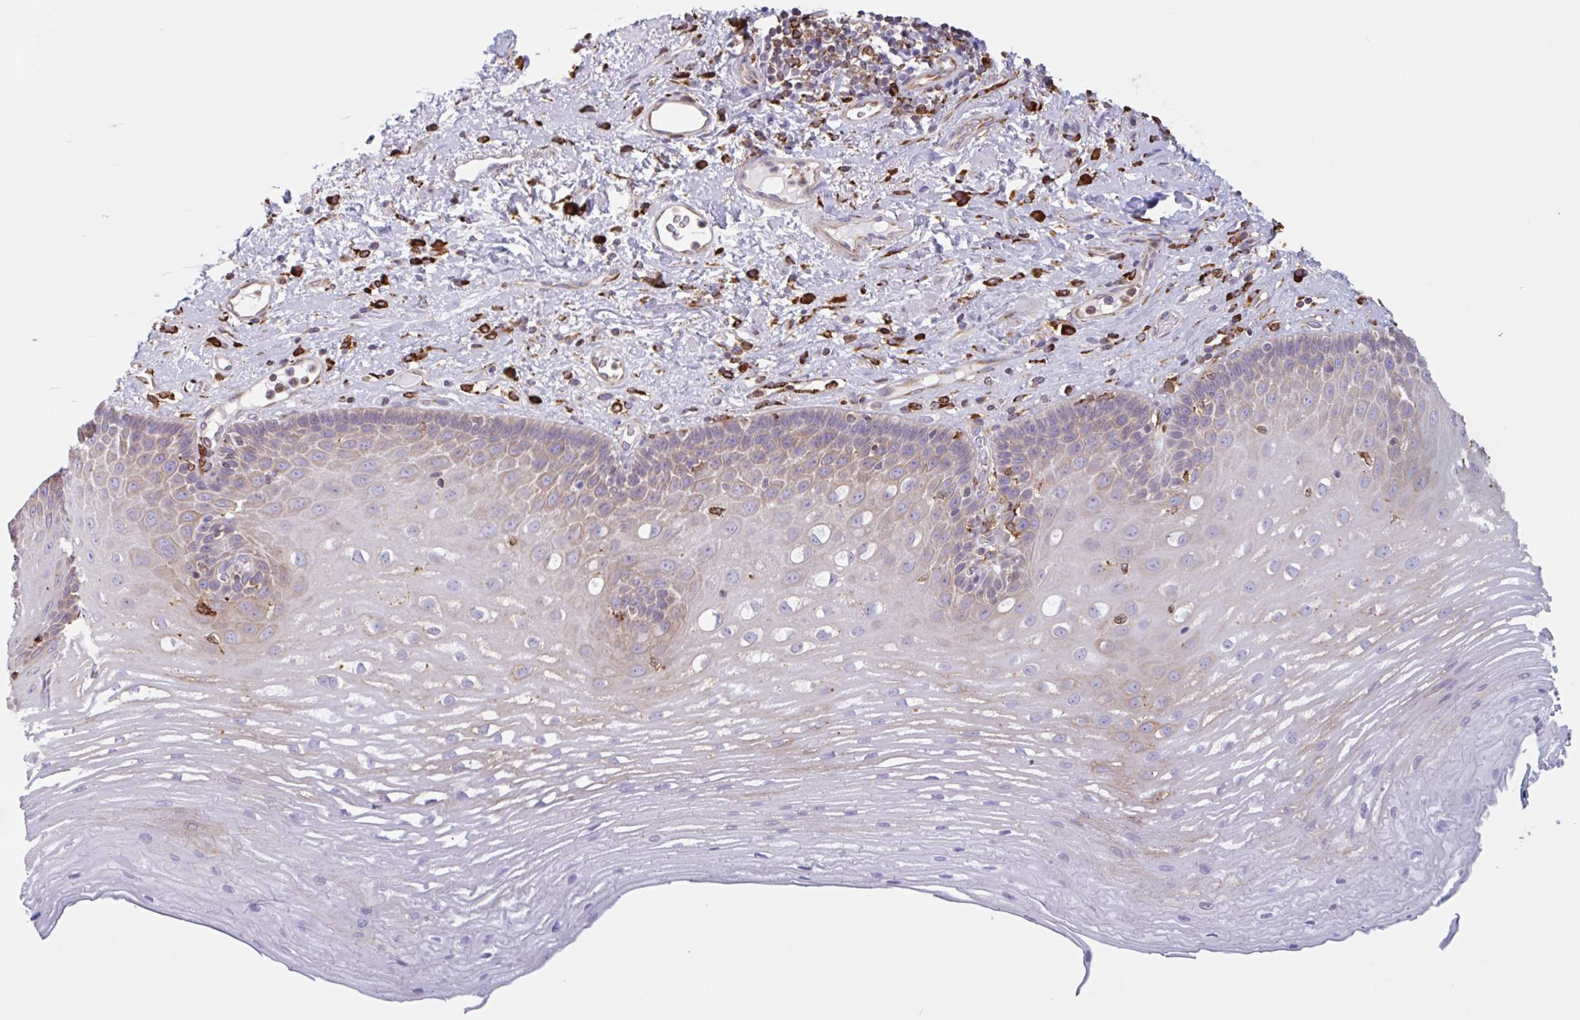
{"staining": {"intensity": "weak", "quantity": "25%-75%", "location": "cytoplasmic/membranous"}, "tissue": "esophagus", "cell_type": "Squamous epithelial cells", "image_type": "normal", "snomed": [{"axis": "morphology", "description": "Normal tissue, NOS"}, {"axis": "topography", "description": "Esophagus"}], "caption": "Immunohistochemistry staining of unremarkable esophagus, which reveals low levels of weak cytoplasmic/membranous positivity in about 25%-75% of squamous epithelial cells indicating weak cytoplasmic/membranous protein staining. The staining was performed using DAB (3,3'-diaminobenzidine) (brown) for protein detection and nuclei were counterstained in hematoxylin (blue).", "gene": "DOK4", "patient": {"sex": "male", "age": 62}}